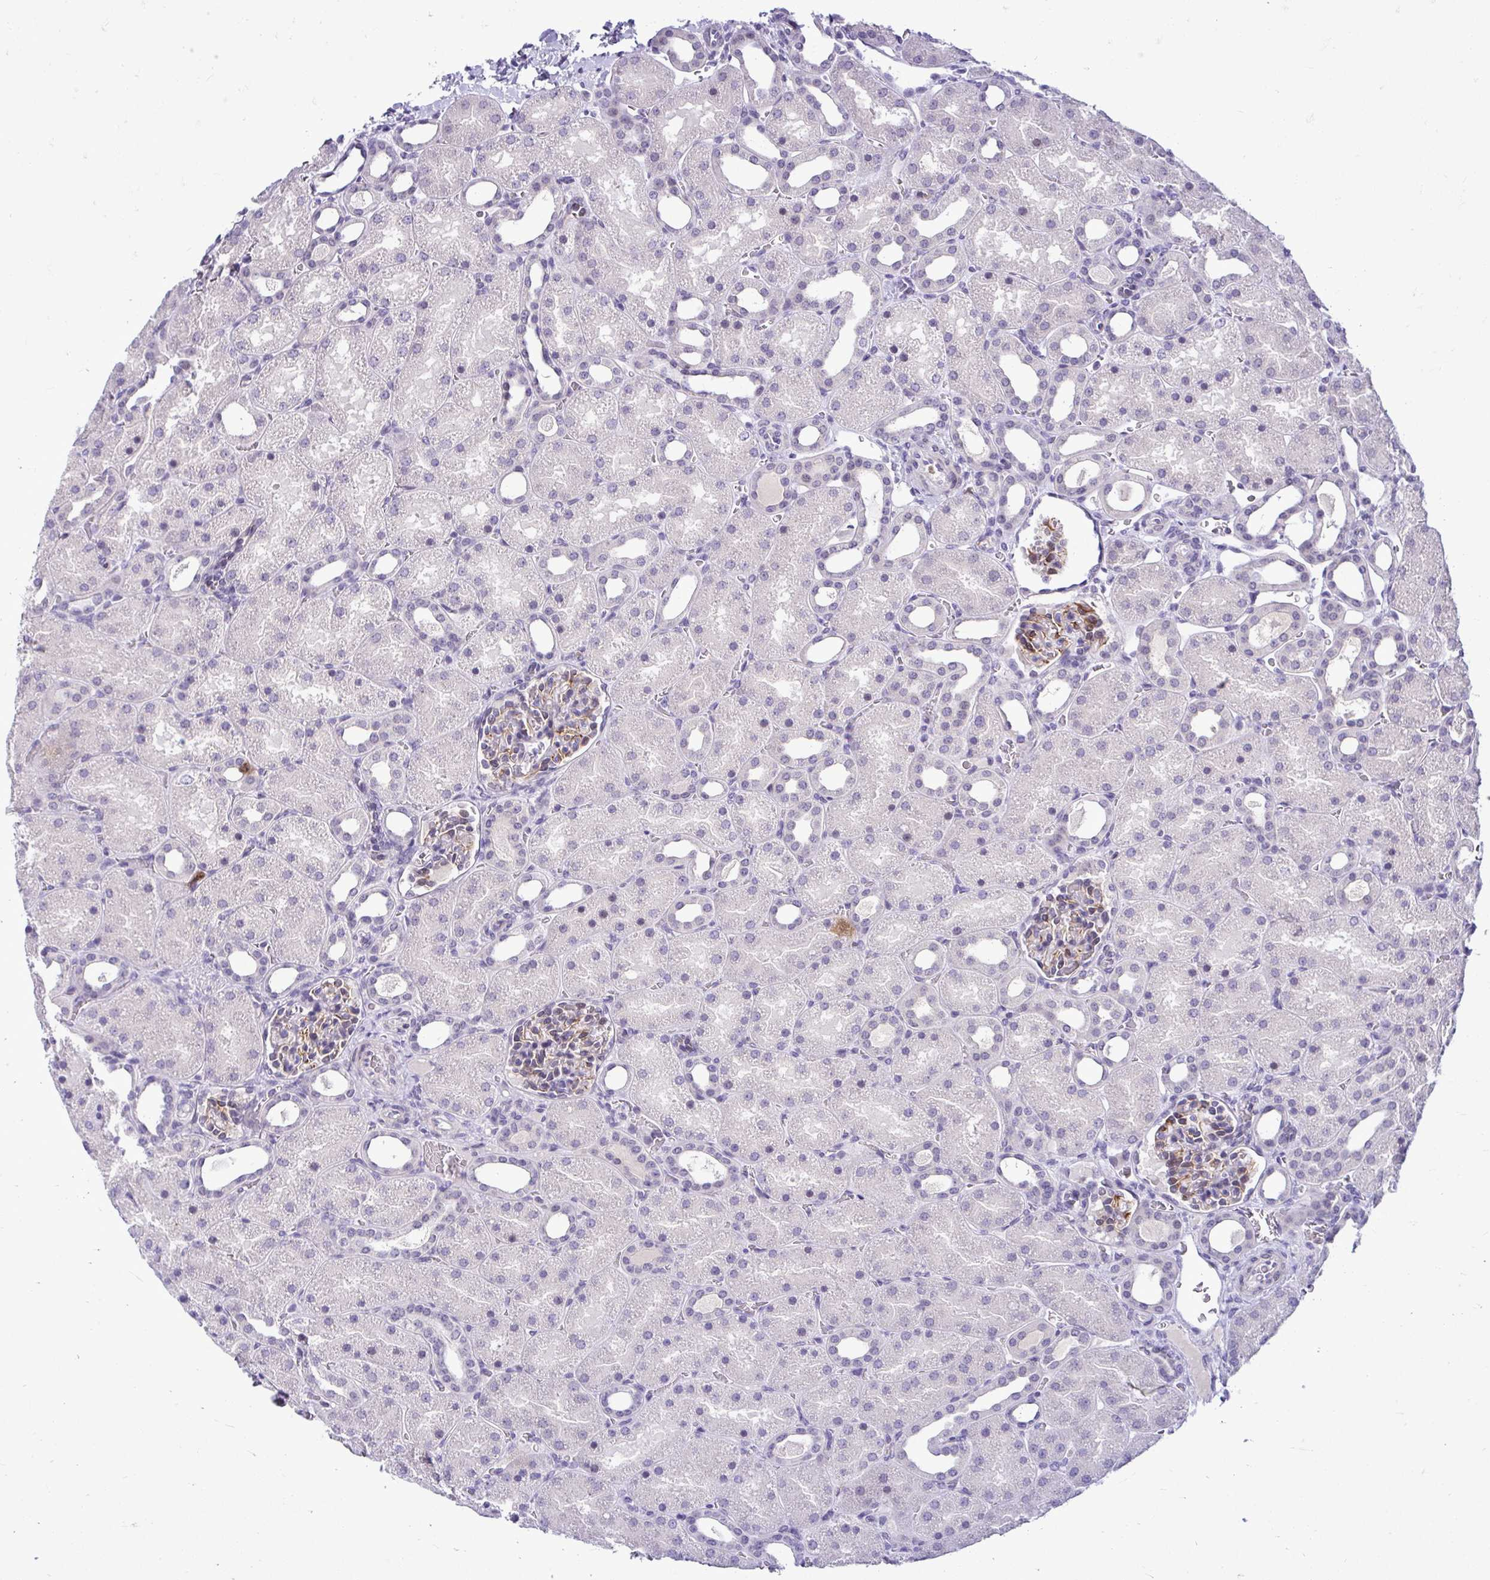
{"staining": {"intensity": "strong", "quantity": "<25%", "location": "cytoplasmic/membranous"}, "tissue": "kidney", "cell_type": "Cells in glomeruli", "image_type": "normal", "snomed": [{"axis": "morphology", "description": "Normal tissue, NOS"}, {"axis": "topography", "description": "Kidney"}], "caption": "DAB (3,3'-diaminobenzidine) immunohistochemical staining of benign kidney demonstrates strong cytoplasmic/membranous protein positivity in approximately <25% of cells in glomeruli.", "gene": "CDC20", "patient": {"sex": "male", "age": 2}}